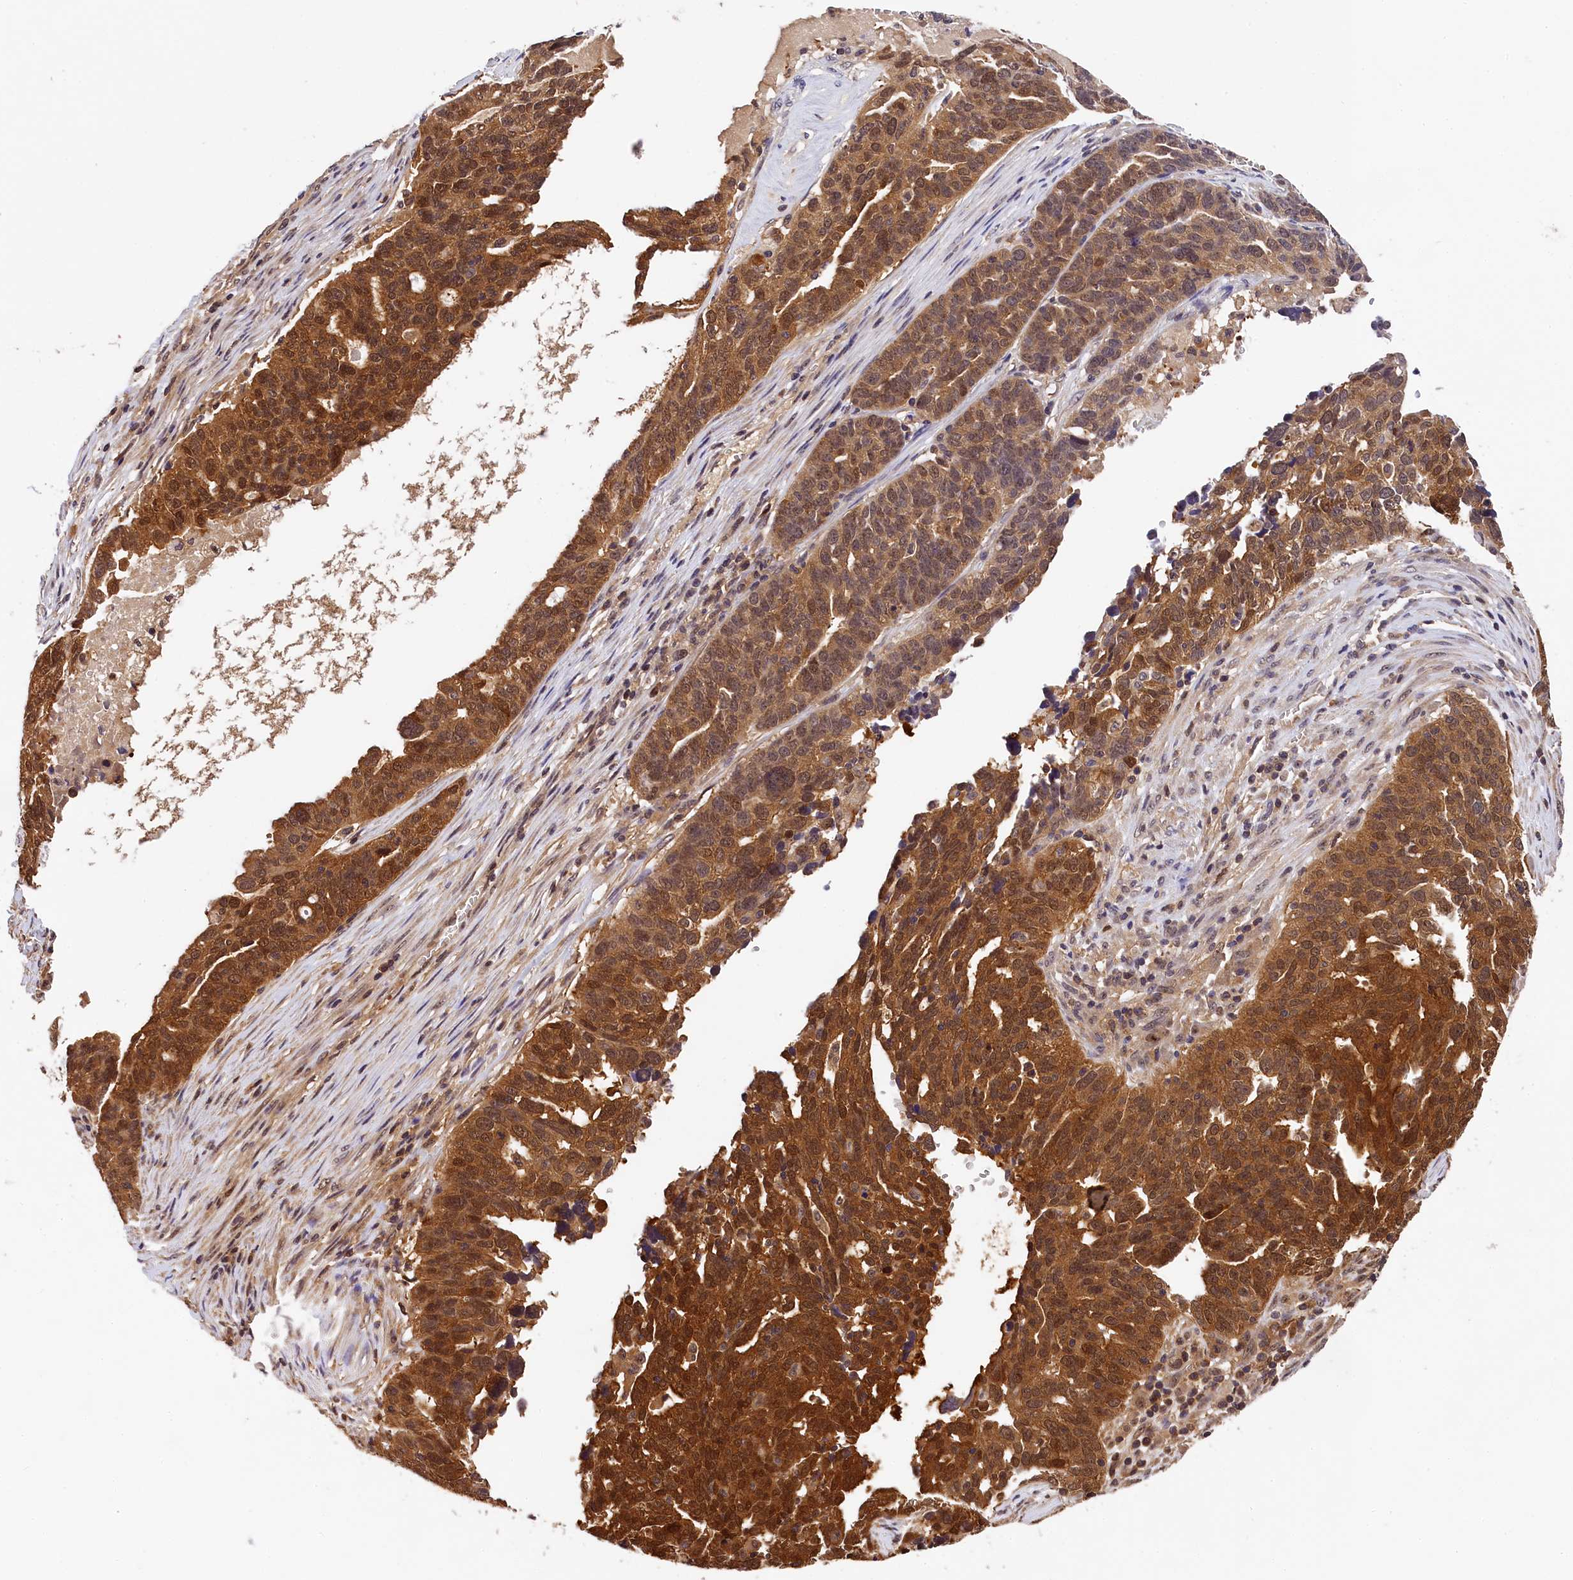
{"staining": {"intensity": "strong", "quantity": ">75%", "location": "cytoplasmic/membranous,nuclear"}, "tissue": "ovarian cancer", "cell_type": "Tumor cells", "image_type": "cancer", "snomed": [{"axis": "morphology", "description": "Cystadenocarcinoma, serous, NOS"}, {"axis": "topography", "description": "Ovary"}], "caption": "Immunohistochemical staining of human ovarian cancer exhibits strong cytoplasmic/membranous and nuclear protein staining in about >75% of tumor cells. (DAB (3,3'-diaminobenzidine) IHC with brightfield microscopy, high magnification).", "gene": "EIF6", "patient": {"sex": "female", "age": 59}}